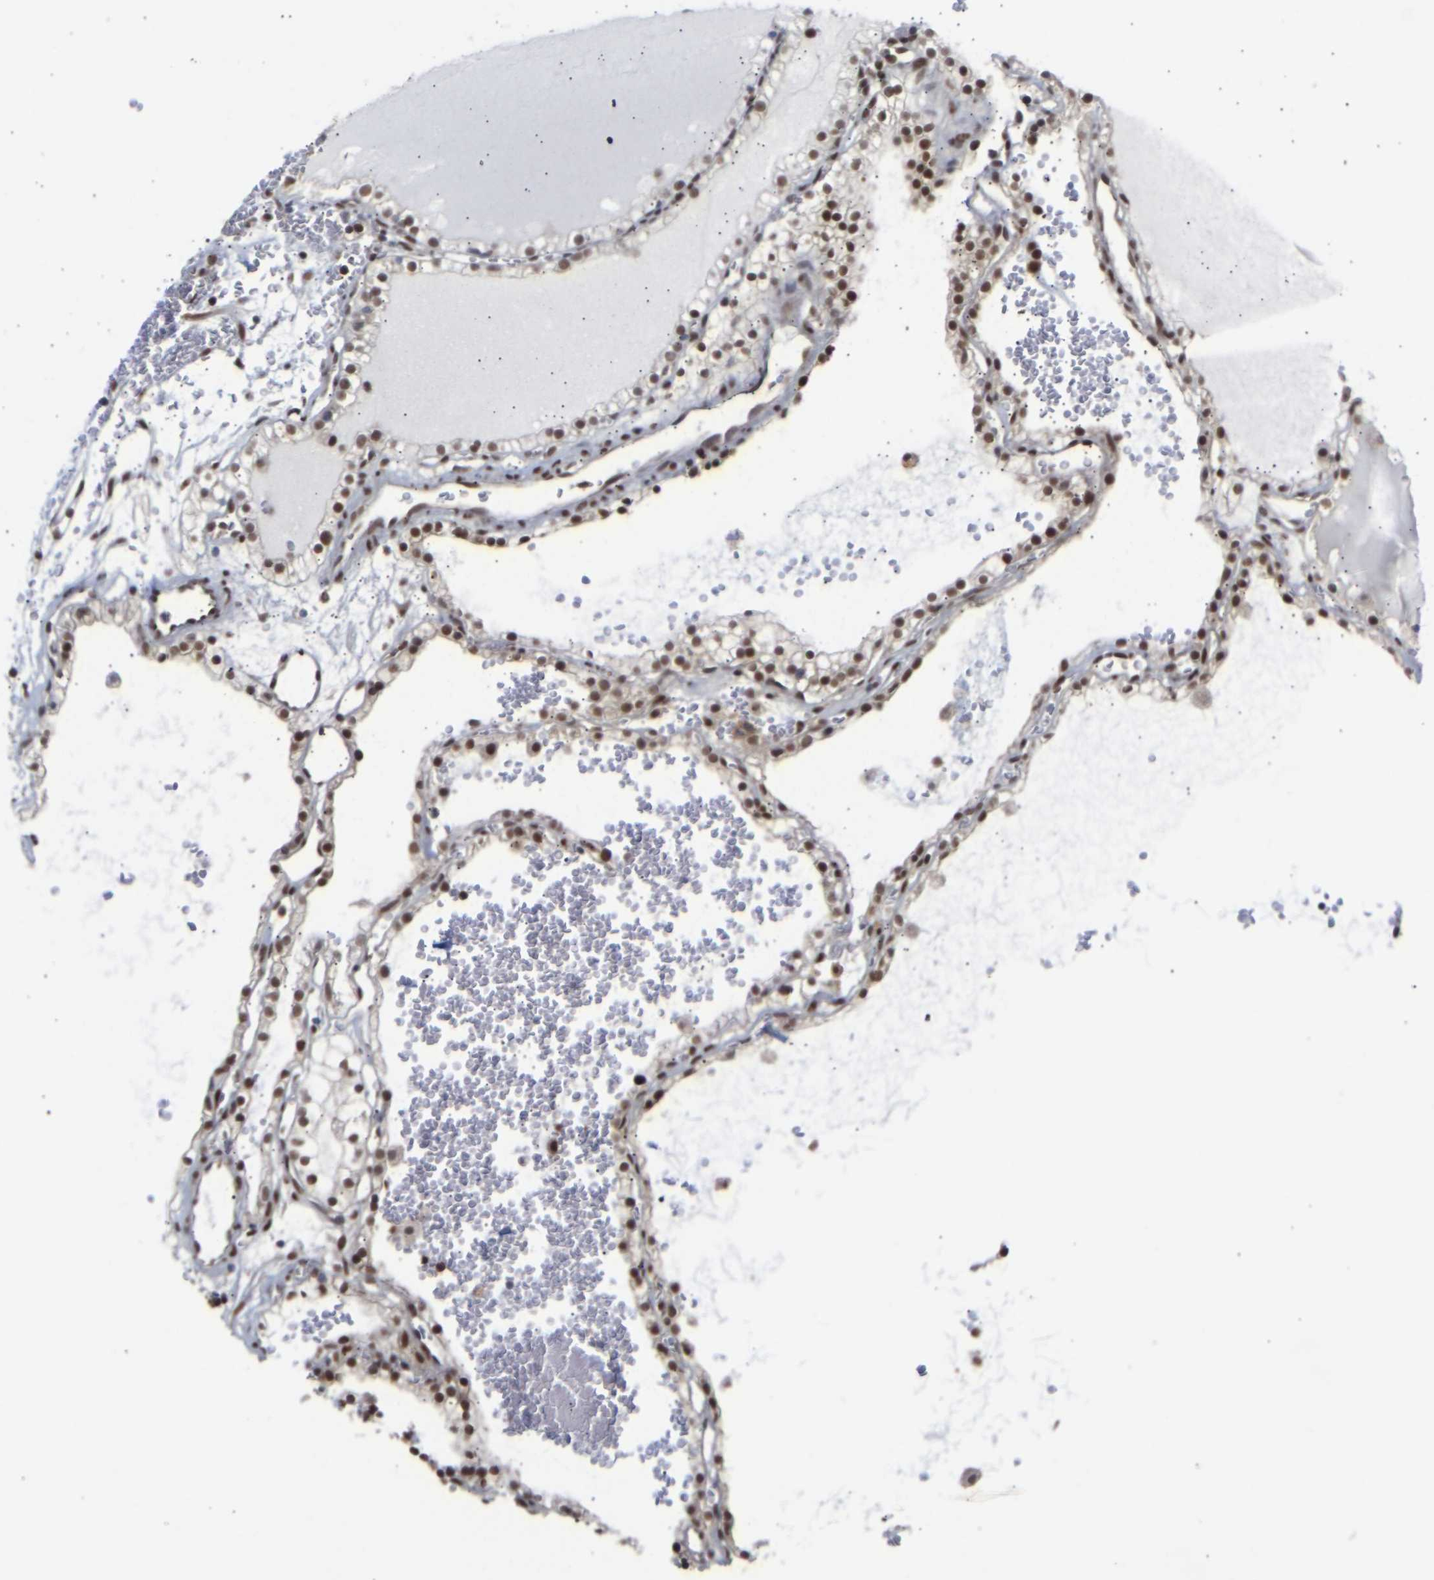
{"staining": {"intensity": "strong", "quantity": ">75%", "location": "nuclear"}, "tissue": "renal cancer", "cell_type": "Tumor cells", "image_type": "cancer", "snomed": [{"axis": "morphology", "description": "Adenocarcinoma, NOS"}, {"axis": "topography", "description": "Kidney"}], "caption": "Protein analysis of adenocarcinoma (renal) tissue demonstrates strong nuclear expression in approximately >75% of tumor cells. (IHC, brightfield microscopy, high magnification).", "gene": "SSBP2", "patient": {"sex": "female", "age": 41}}